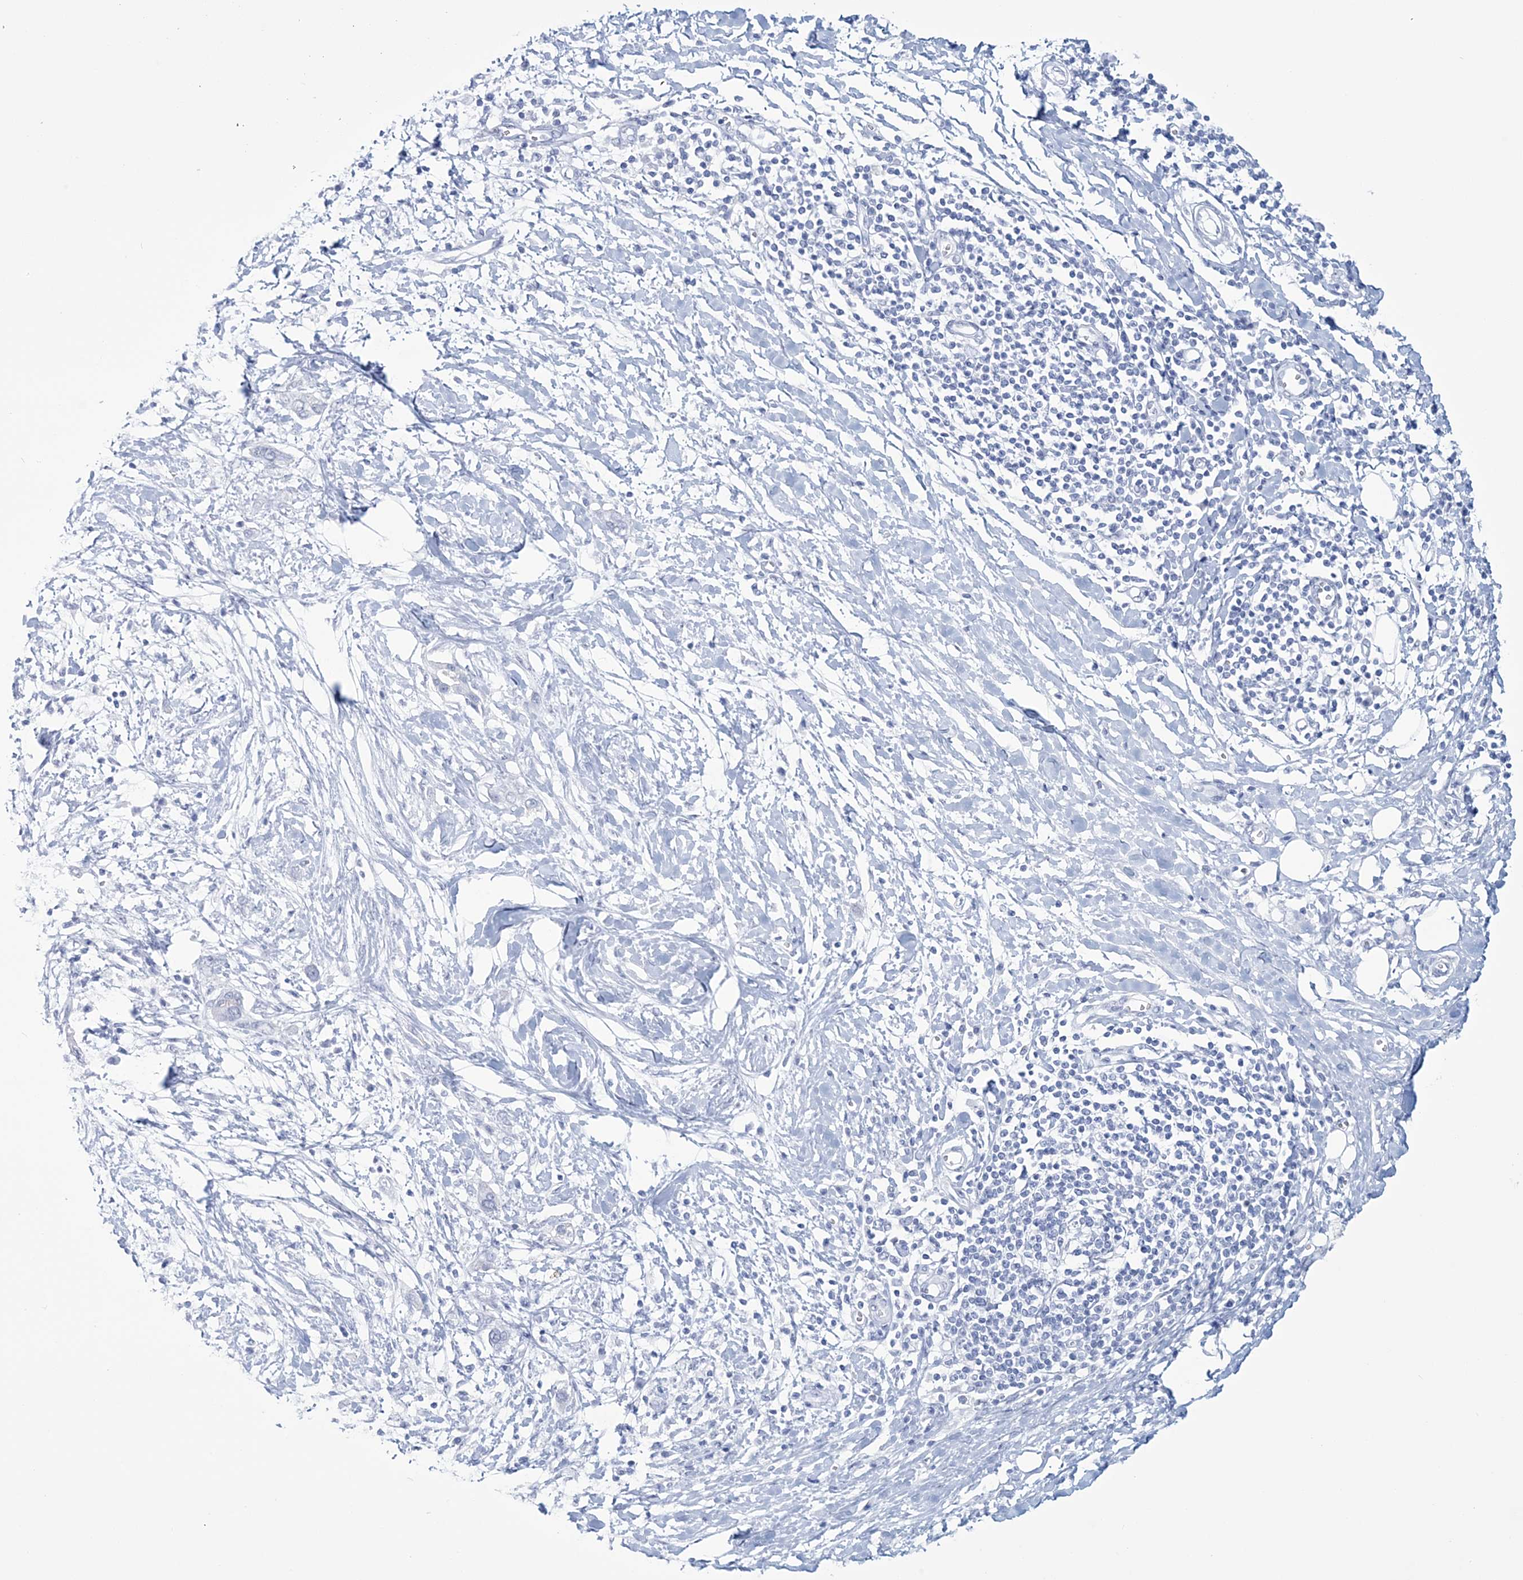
{"staining": {"intensity": "negative", "quantity": "none", "location": "none"}, "tissue": "pancreatic cancer", "cell_type": "Tumor cells", "image_type": "cancer", "snomed": [{"axis": "morphology", "description": "Normal tissue, NOS"}, {"axis": "morphology", "description": "Adenocarcinoma, NOS"}, {"axis": "topography", "description": "Pancreas"}, {"axis": "topography", "description": "Peripheral nerve tissue"}], "caption": "The histopathology image demonstrates no significant expression in tumor cells of pancreatic cancer.", "gene": "DPCD", "patient": {"sex": "male", "age": 59}}